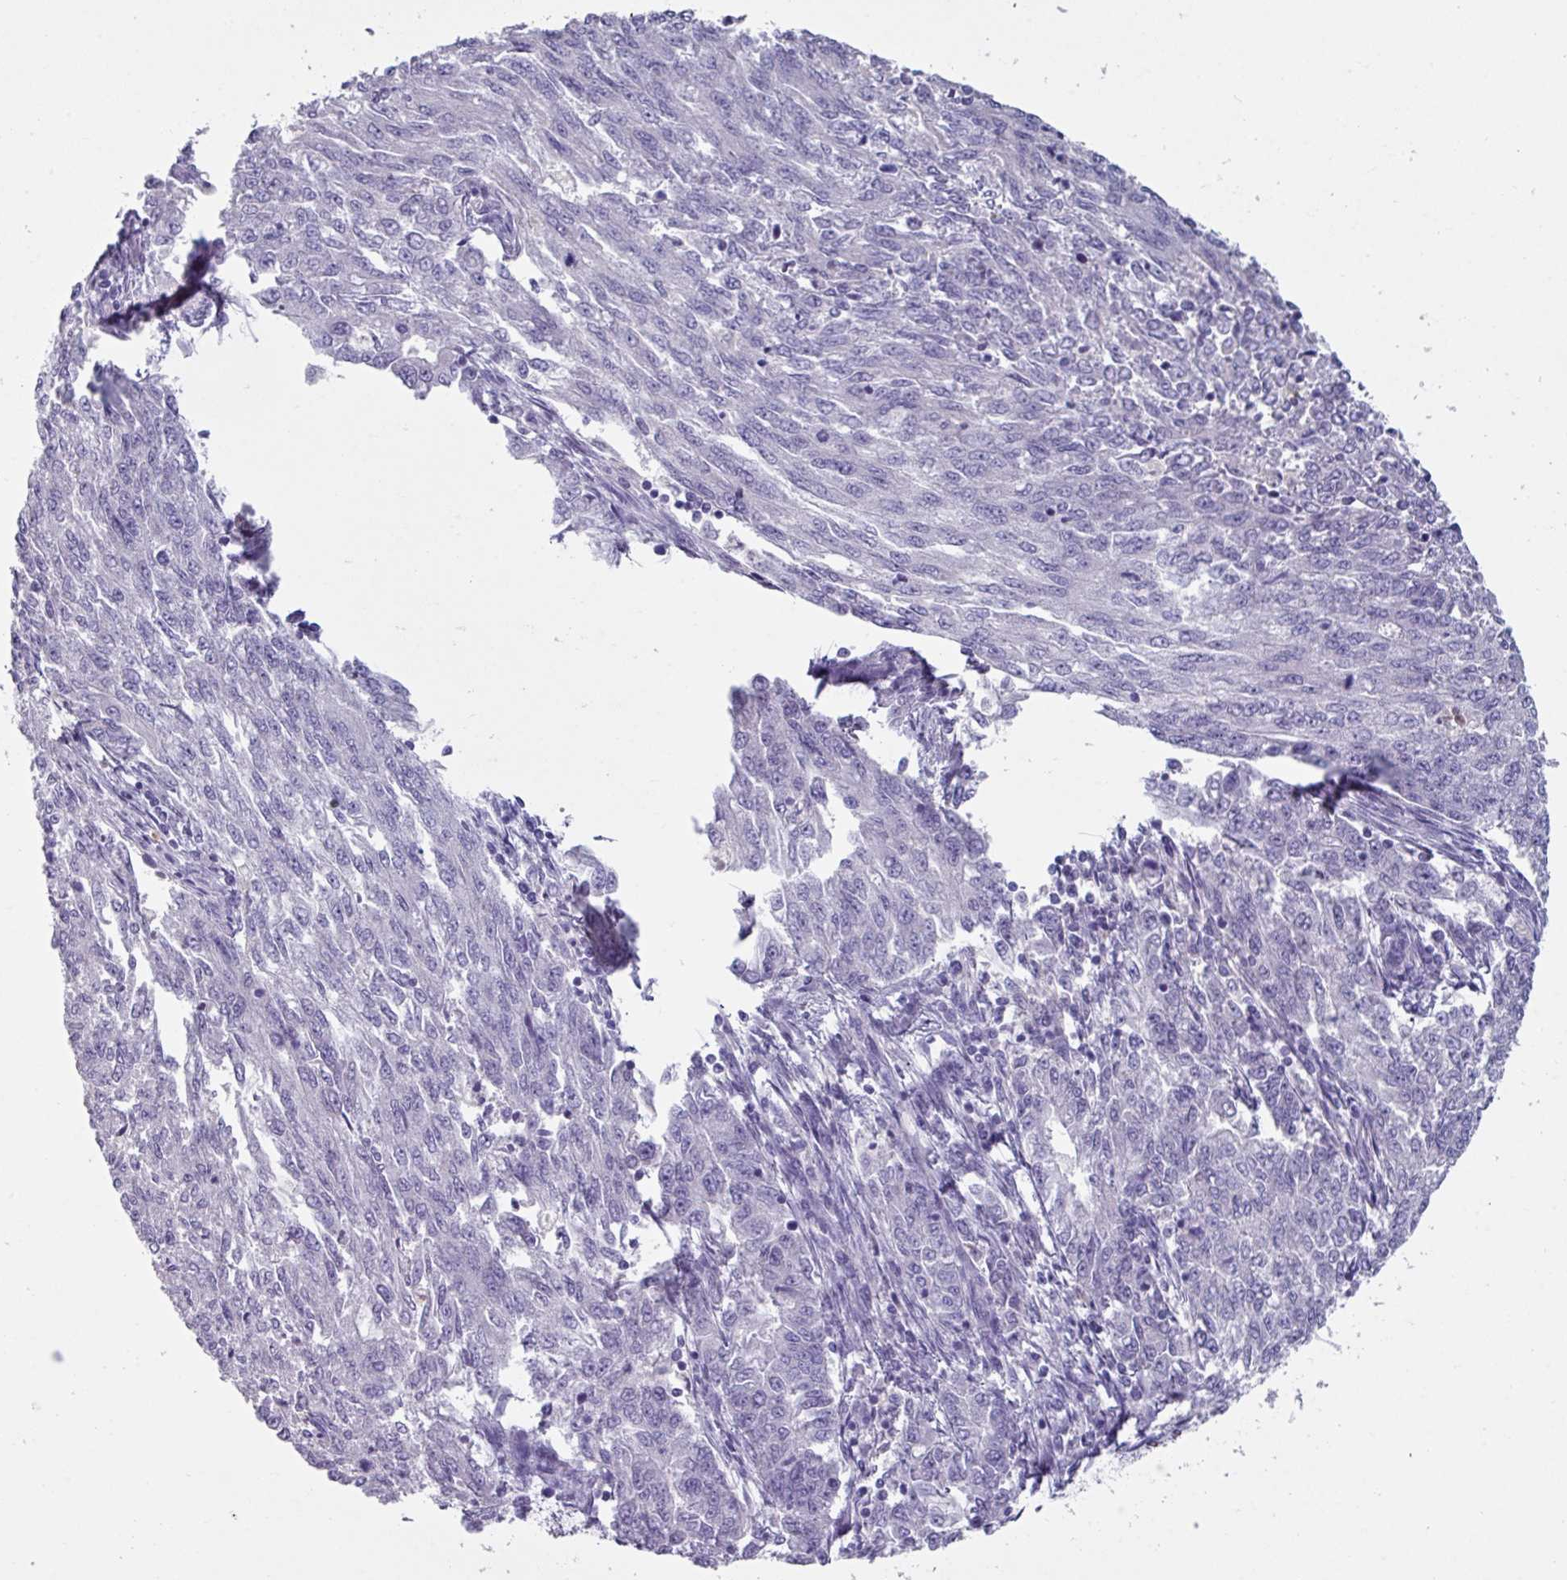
{"staining": {"intensity": "negative", "quantity": "none", "location": "none"}, "tissue": "endometrial cancer", "cell_type": "Tumor cells", "image_type": "cancer", "snomed": [{"axis": "morphology", "description": "Adenocarcinoma, NOS"}, {"axis": "topography", "description": "Endometrium"}], "caption": "Protein analysis of endometrial cancer displays no significant staining in tumor cells.", "gene": "OR2T10", "patient": {"sex": "female", "age": 50}}